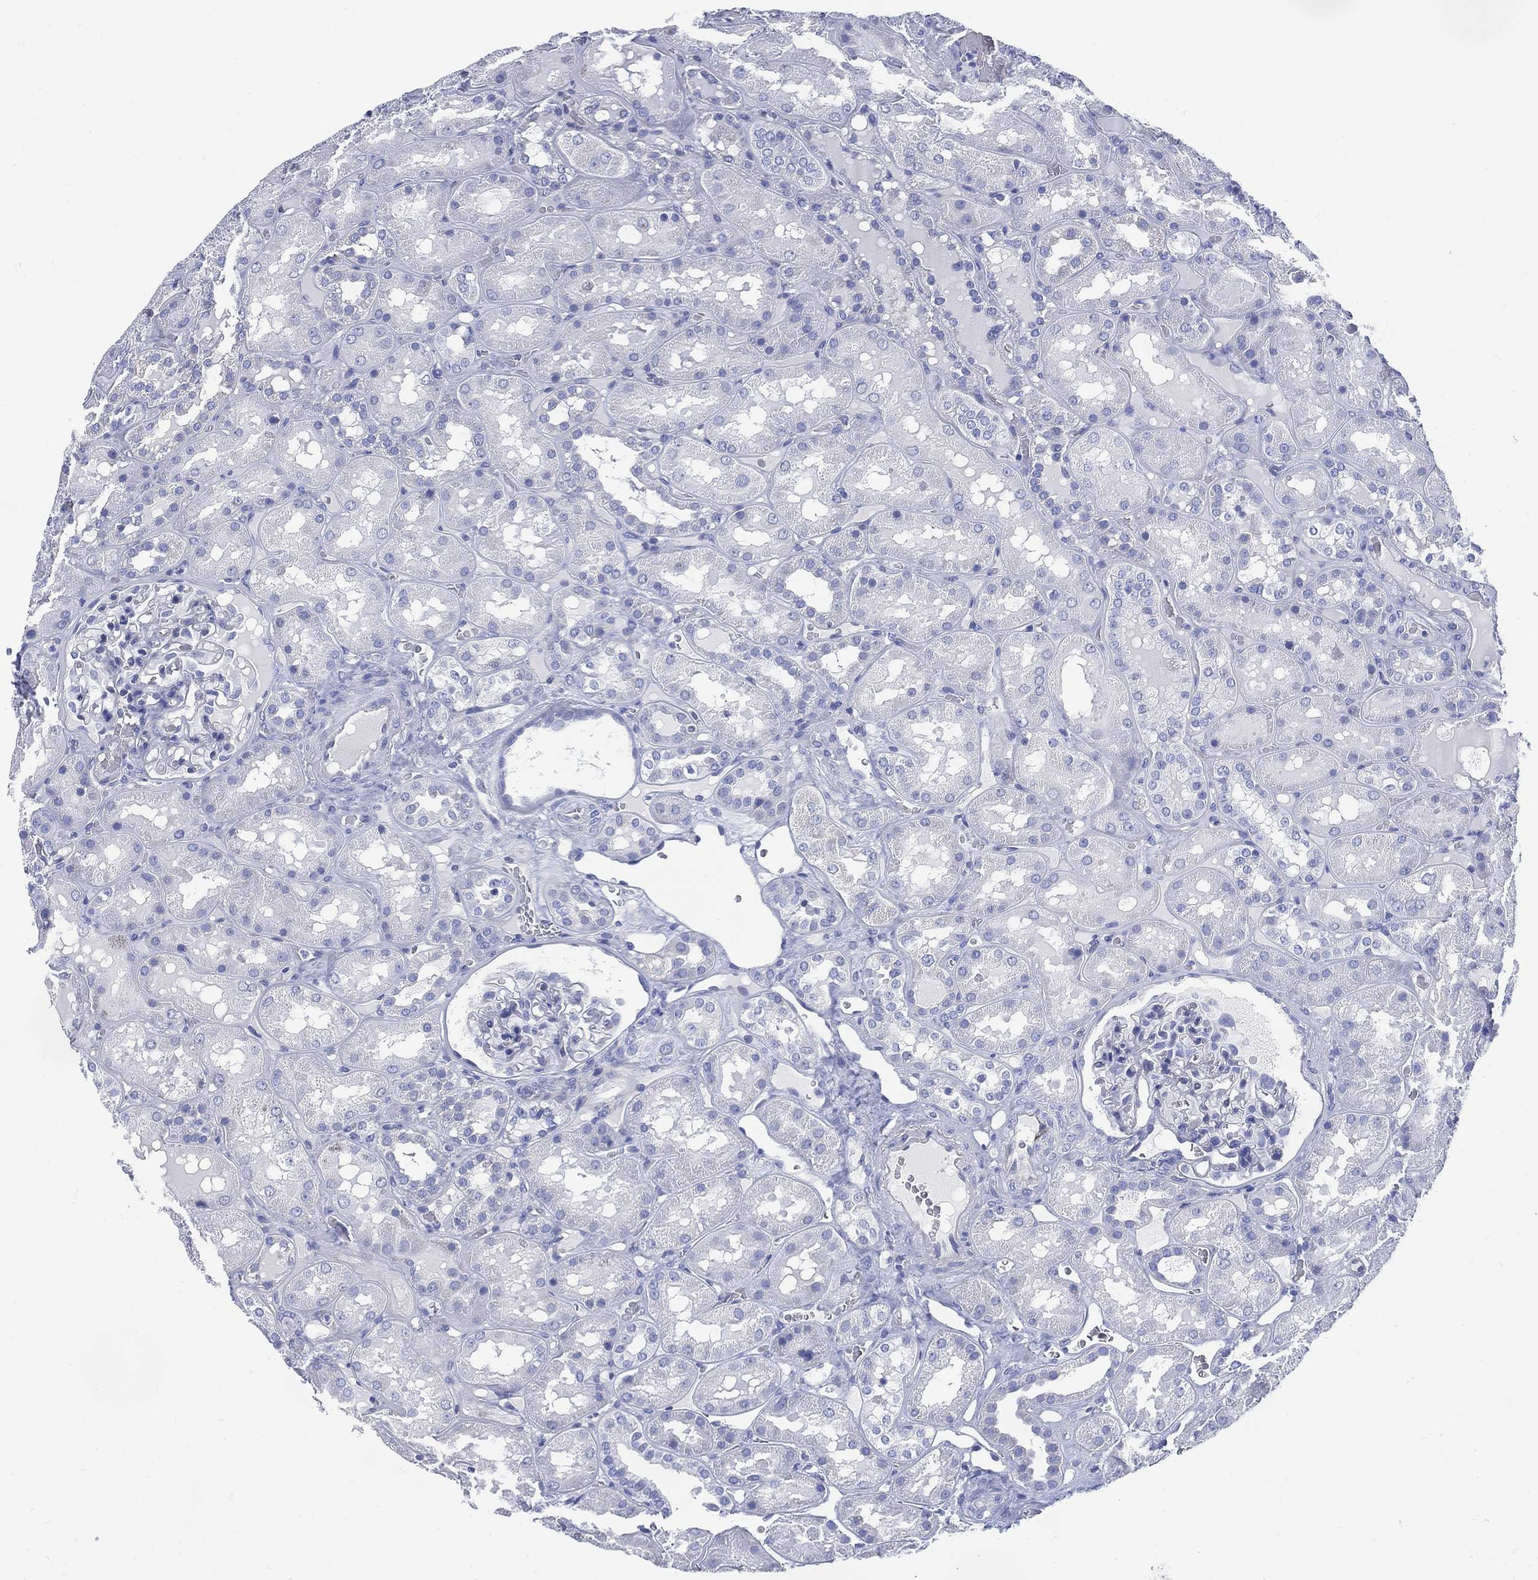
{"staining": {"intensity": "negative", "quantity": "none", "location": "none"}, "tissue": "kidney", "cell_type": "Cells in glomeruli", "image_type": "normal", "snomed": [{"axis": "morphology", "description": "Normal tissue, NOS"}, {"axis": "topography", "description": "Kidney"}], "caption": "This is a image of IHC staining of benign kidney, which shows no expression in cells in glomeruli.", "gene": "DDI1", "patient": {"sex": "male", "age": 73}}